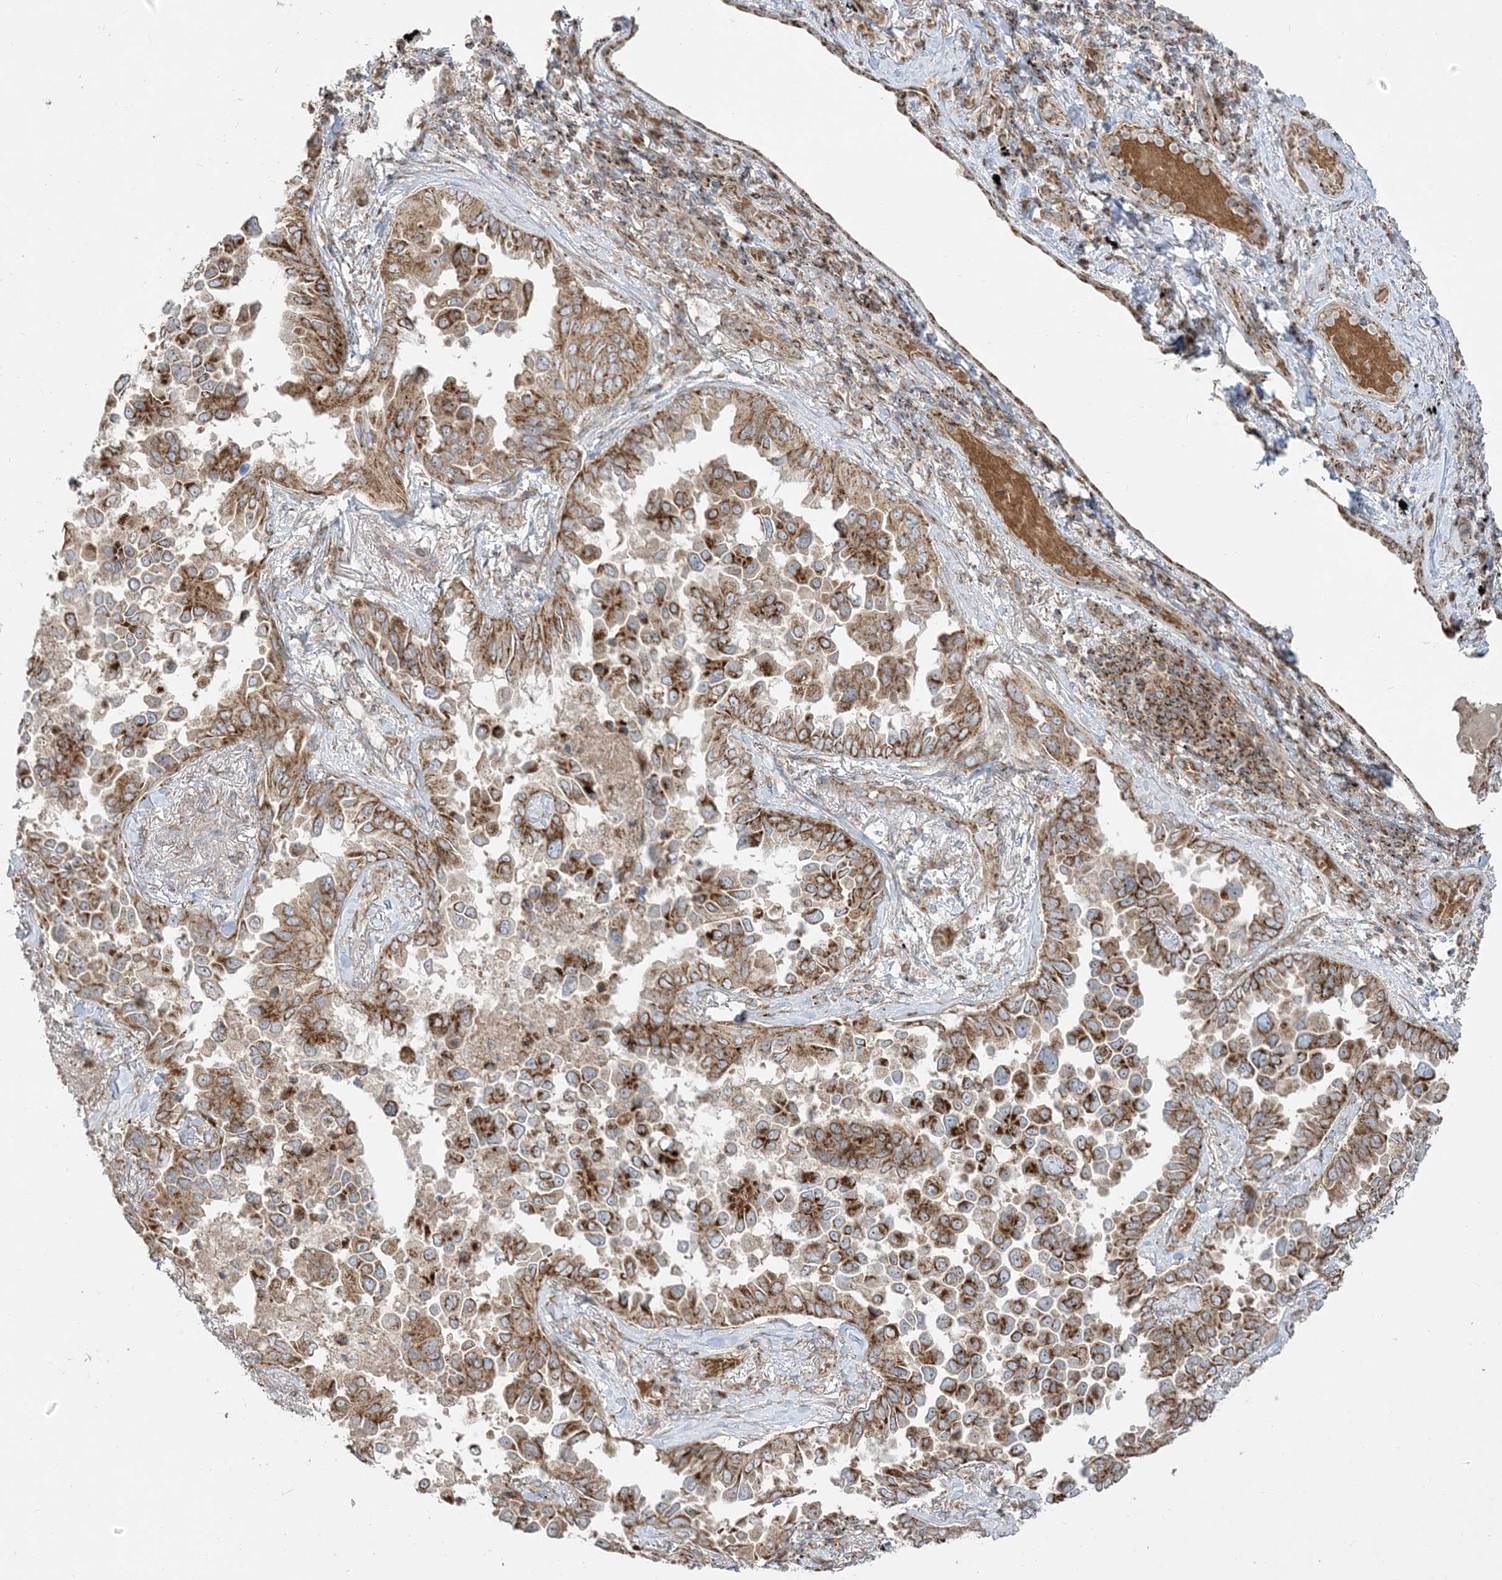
{"staining": {"intensity": "strong", "quantity": ">75%", "location": "cytoplasmic/membranous"}, "tissue": "lung cancer", "cell_type": "Tumor cells", "image_type": "cancer", "snomed": [{"axis": "morphology", "description": "Adenocarcinoma, NOS"}, {"axis": "topography", "description": "Lung"}], "caption": "Immunohistochemistry (DAB (3,3'-diaminobenzidine)) staining of lung cancer exhibits strong cytoplasmic/membranous protein staining in about >75% of tumor cells.", "gene": "AARS2", "patient": {"sex": "female", "age": 67}}